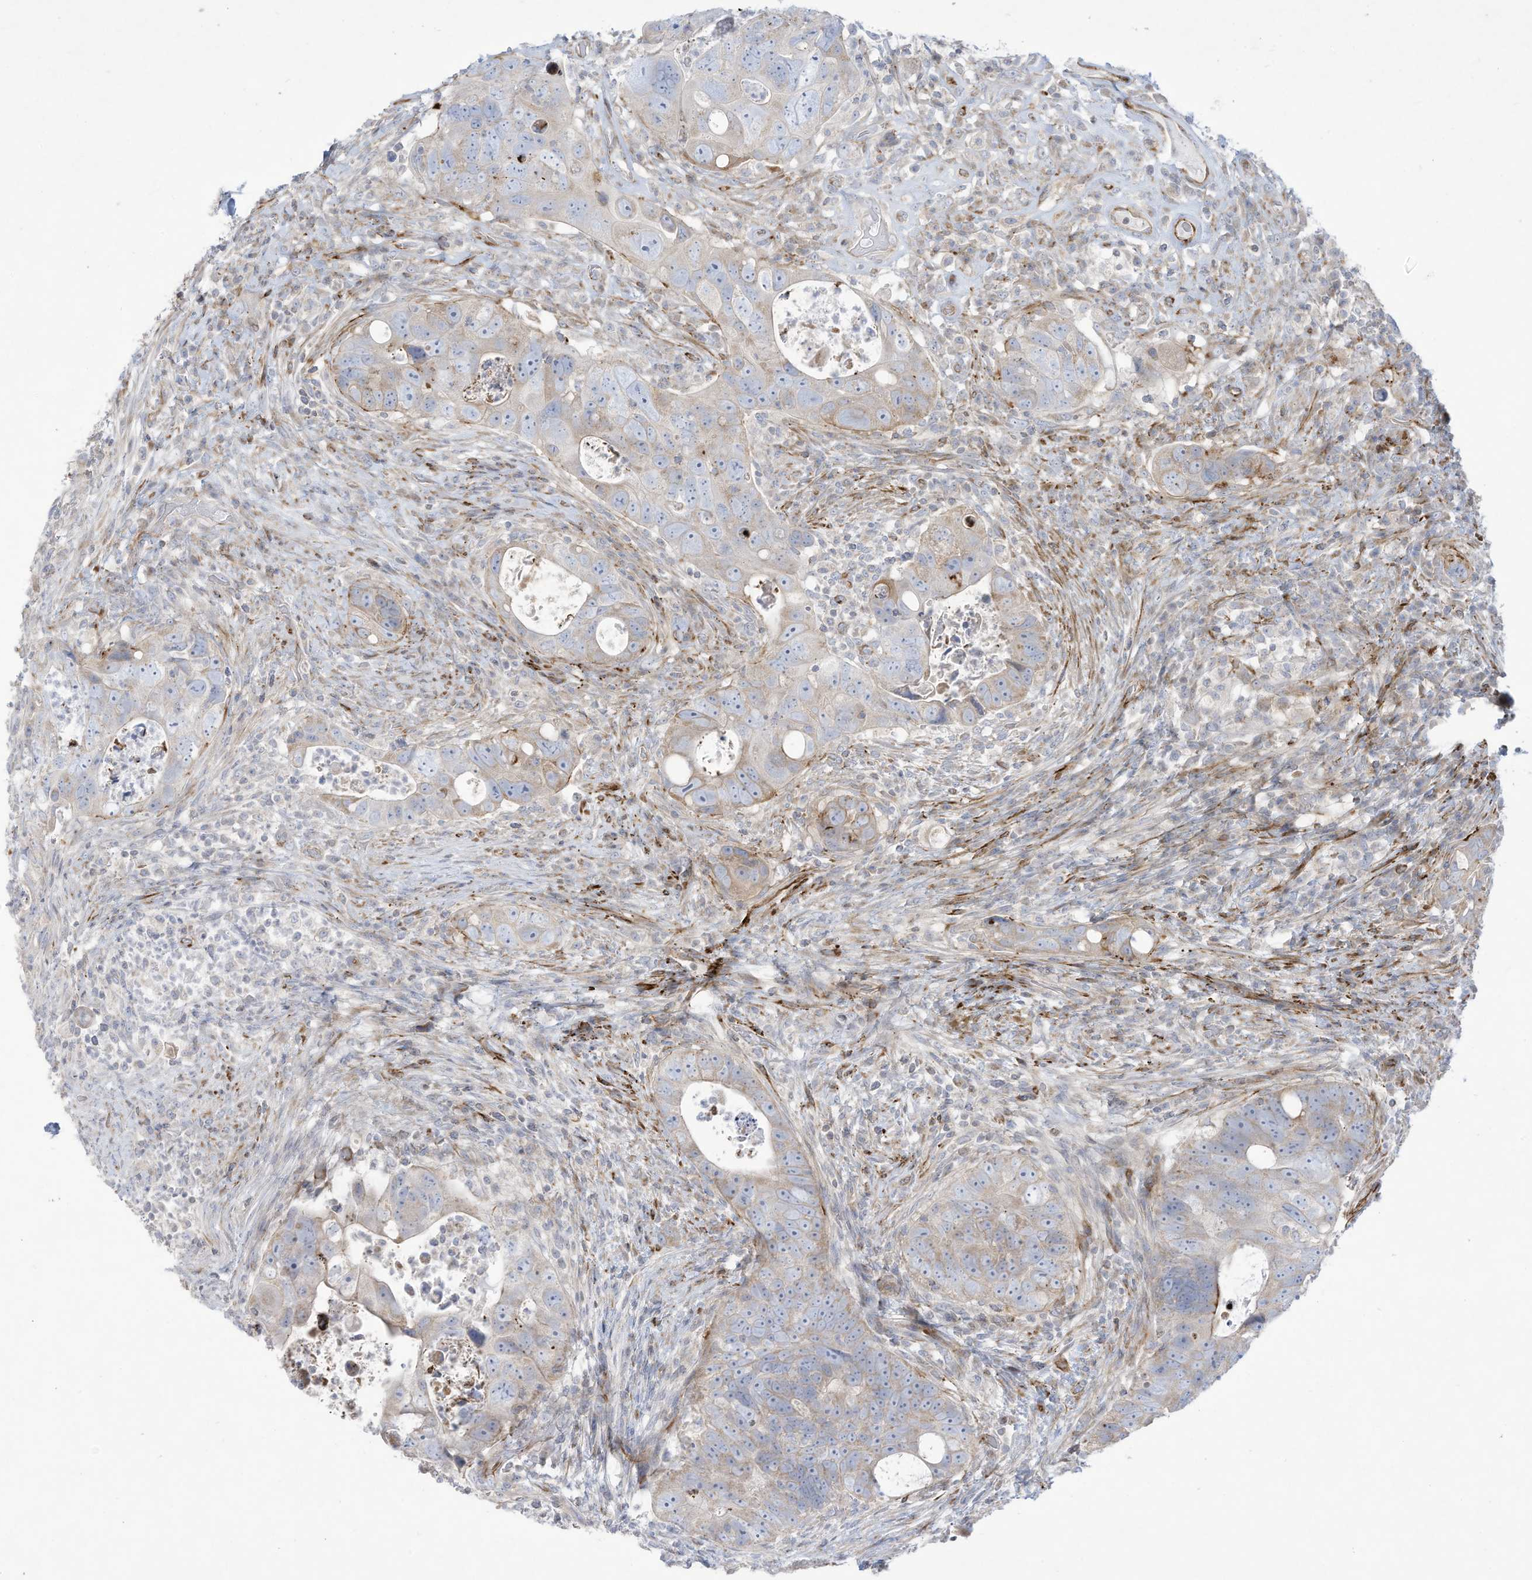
{"staining": {"intensity": "weak", "quantity": "<25%", "location": "cytoplasmic/membranous"}, "tissue": "colorectal cancer", "cell_type": "Tumor cells", "image_type": "cancer", "snomed": [{"axis": "morphology", "description": "Adenocarcinoma, NOS"}, {"axis": "topography", "description": "Rectum"}], "caption": "This is an immunohistochemistry photomicrograph of human colorectal adenocarcinoma. There is no staining in tumor cells.", "gene": "THNSL2", "patient": {"sex": "male", "age": 59}}